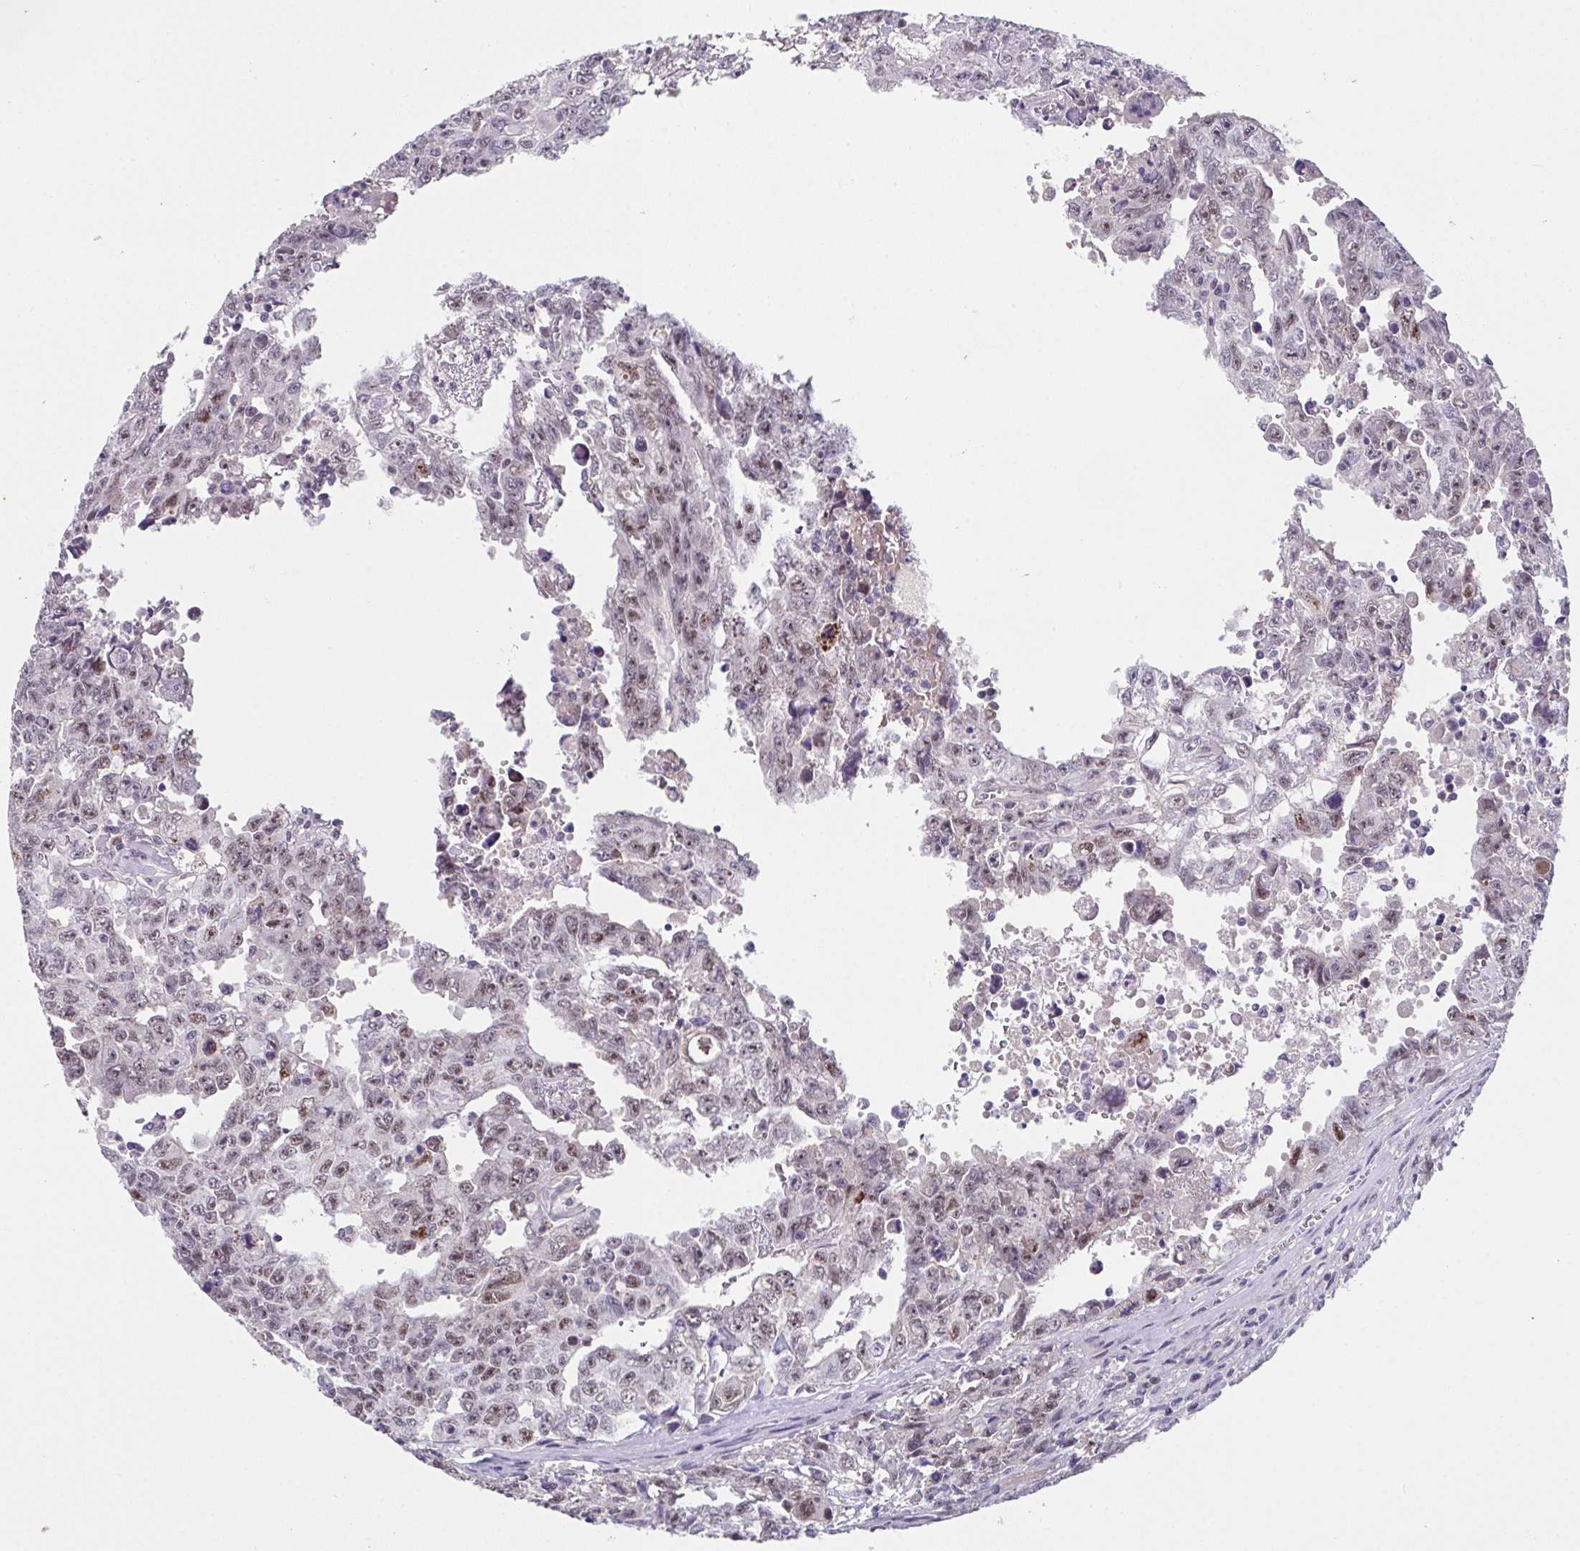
{"staining": {"intensity": "weak", "quantity": ">75%", "location": "nuclear"}, "tissue": "testis cancer", "cell_type": "Tumor cells", "image_type": "cancer", "snomed": [{"axis": "morphology", "description": "Carcinoma, Embryonal, NOS"}, {"axis": "topography", "description": "Testis"}], "caption": "Testis cancer was stained to show a protein in brown. There is low levels of weak nuclear positivity in about >75% of tumor cells. The protein of interest is shown in brown color, while the nuclei are stained blue.", "gene": "RBBP6", "patient": {"sex": "male", "age": 24}}